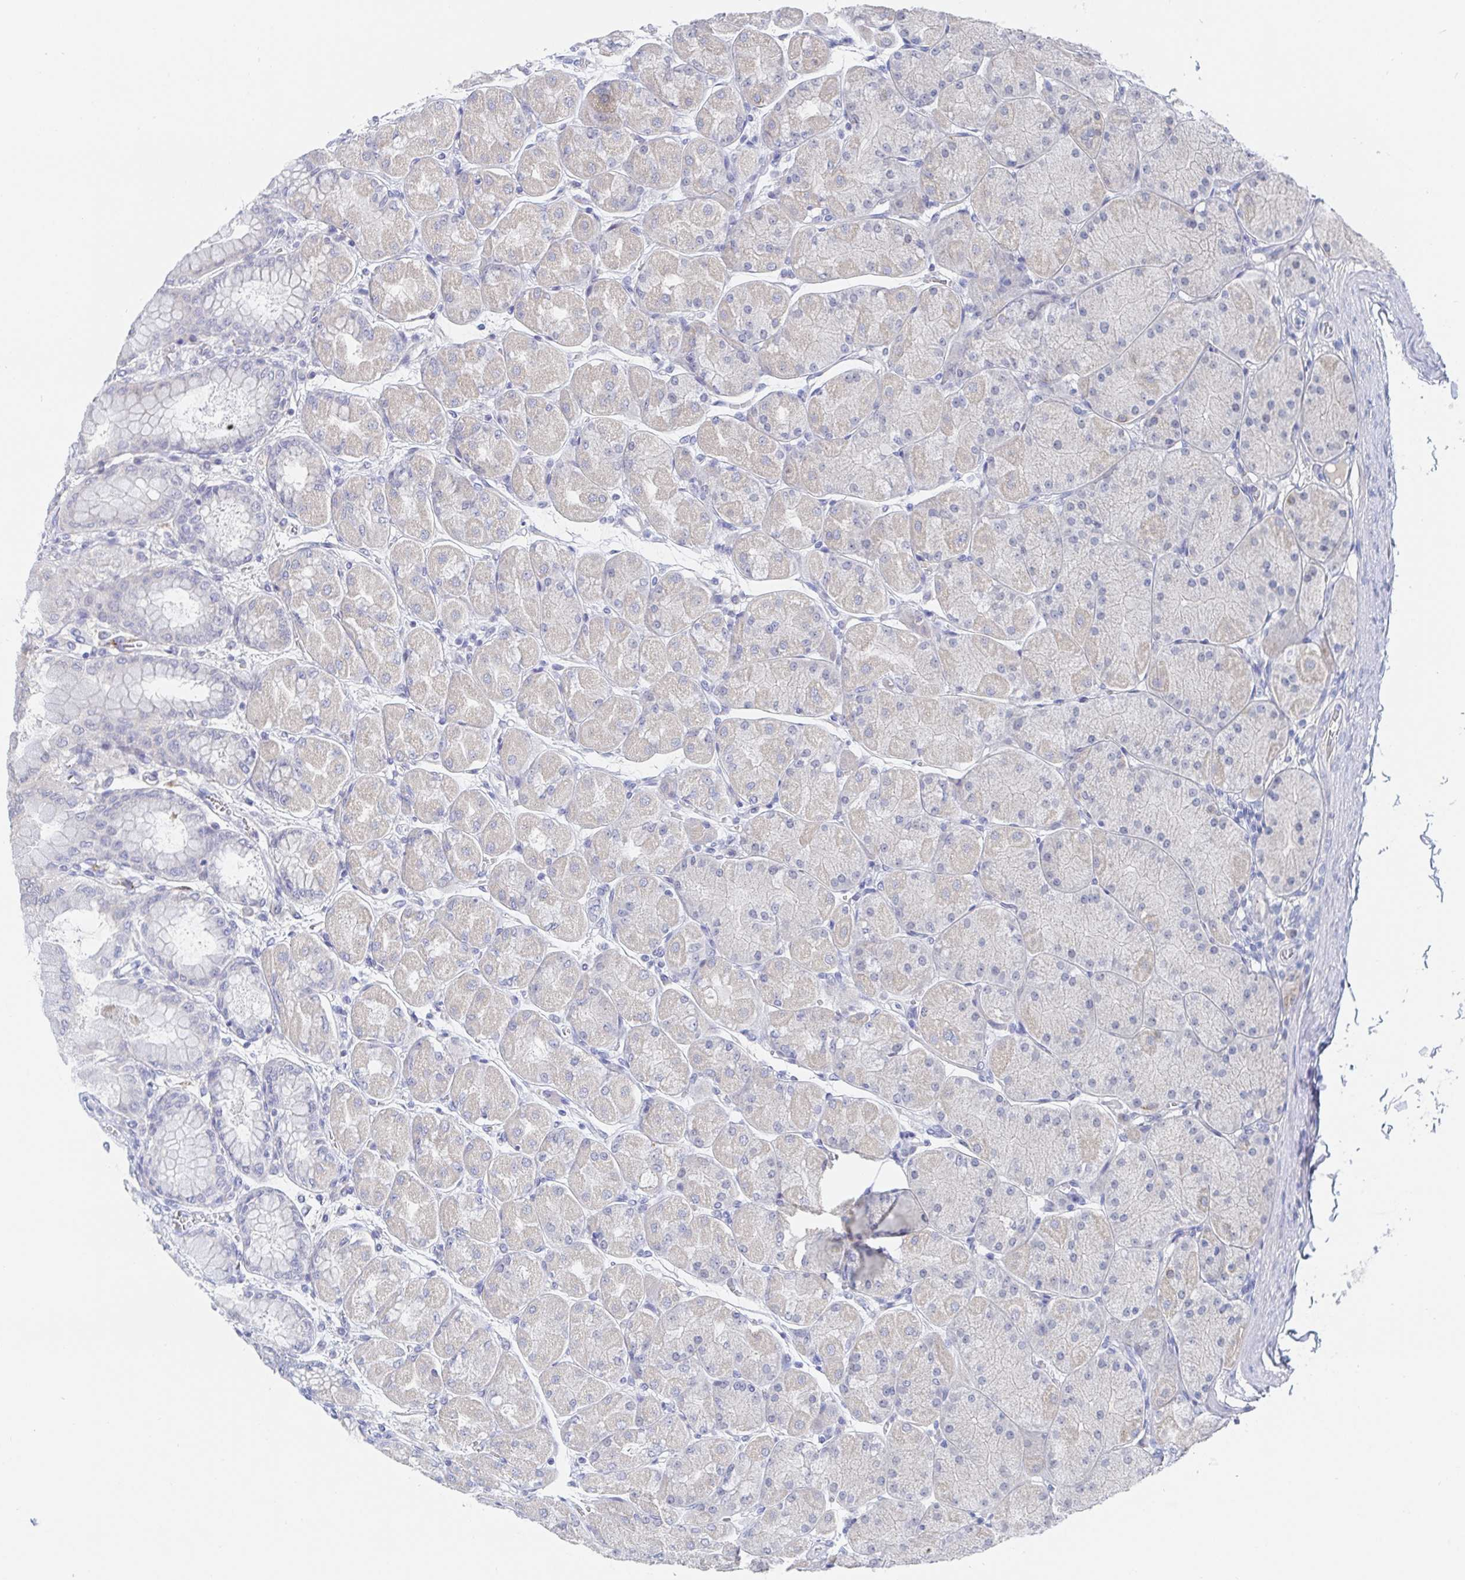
{"staining": {"intensity": "negative", "quantity": "none", "location": "none"}, "tissue": "stomach", "cell_type": "Glandular cells", "image_type": "normal", "snomed": [{"axis": "morphology", "description": "Normal tissue, NOS"}, {"axis": "topography", "description": "Stomach, upper"}], "caption": "Normal stomach was stained to show a protein in brown. There is no significant expression in glandular cells. (Stains: DAB (3,3'-diaminobenzidine) immunohistochemistry (IHC) with hematoxylin counter stain, Microscopy: brightfield microscopy at high magnification).", "gene": "ZNF100", "patient": {"sex": "female", "age": 56}}